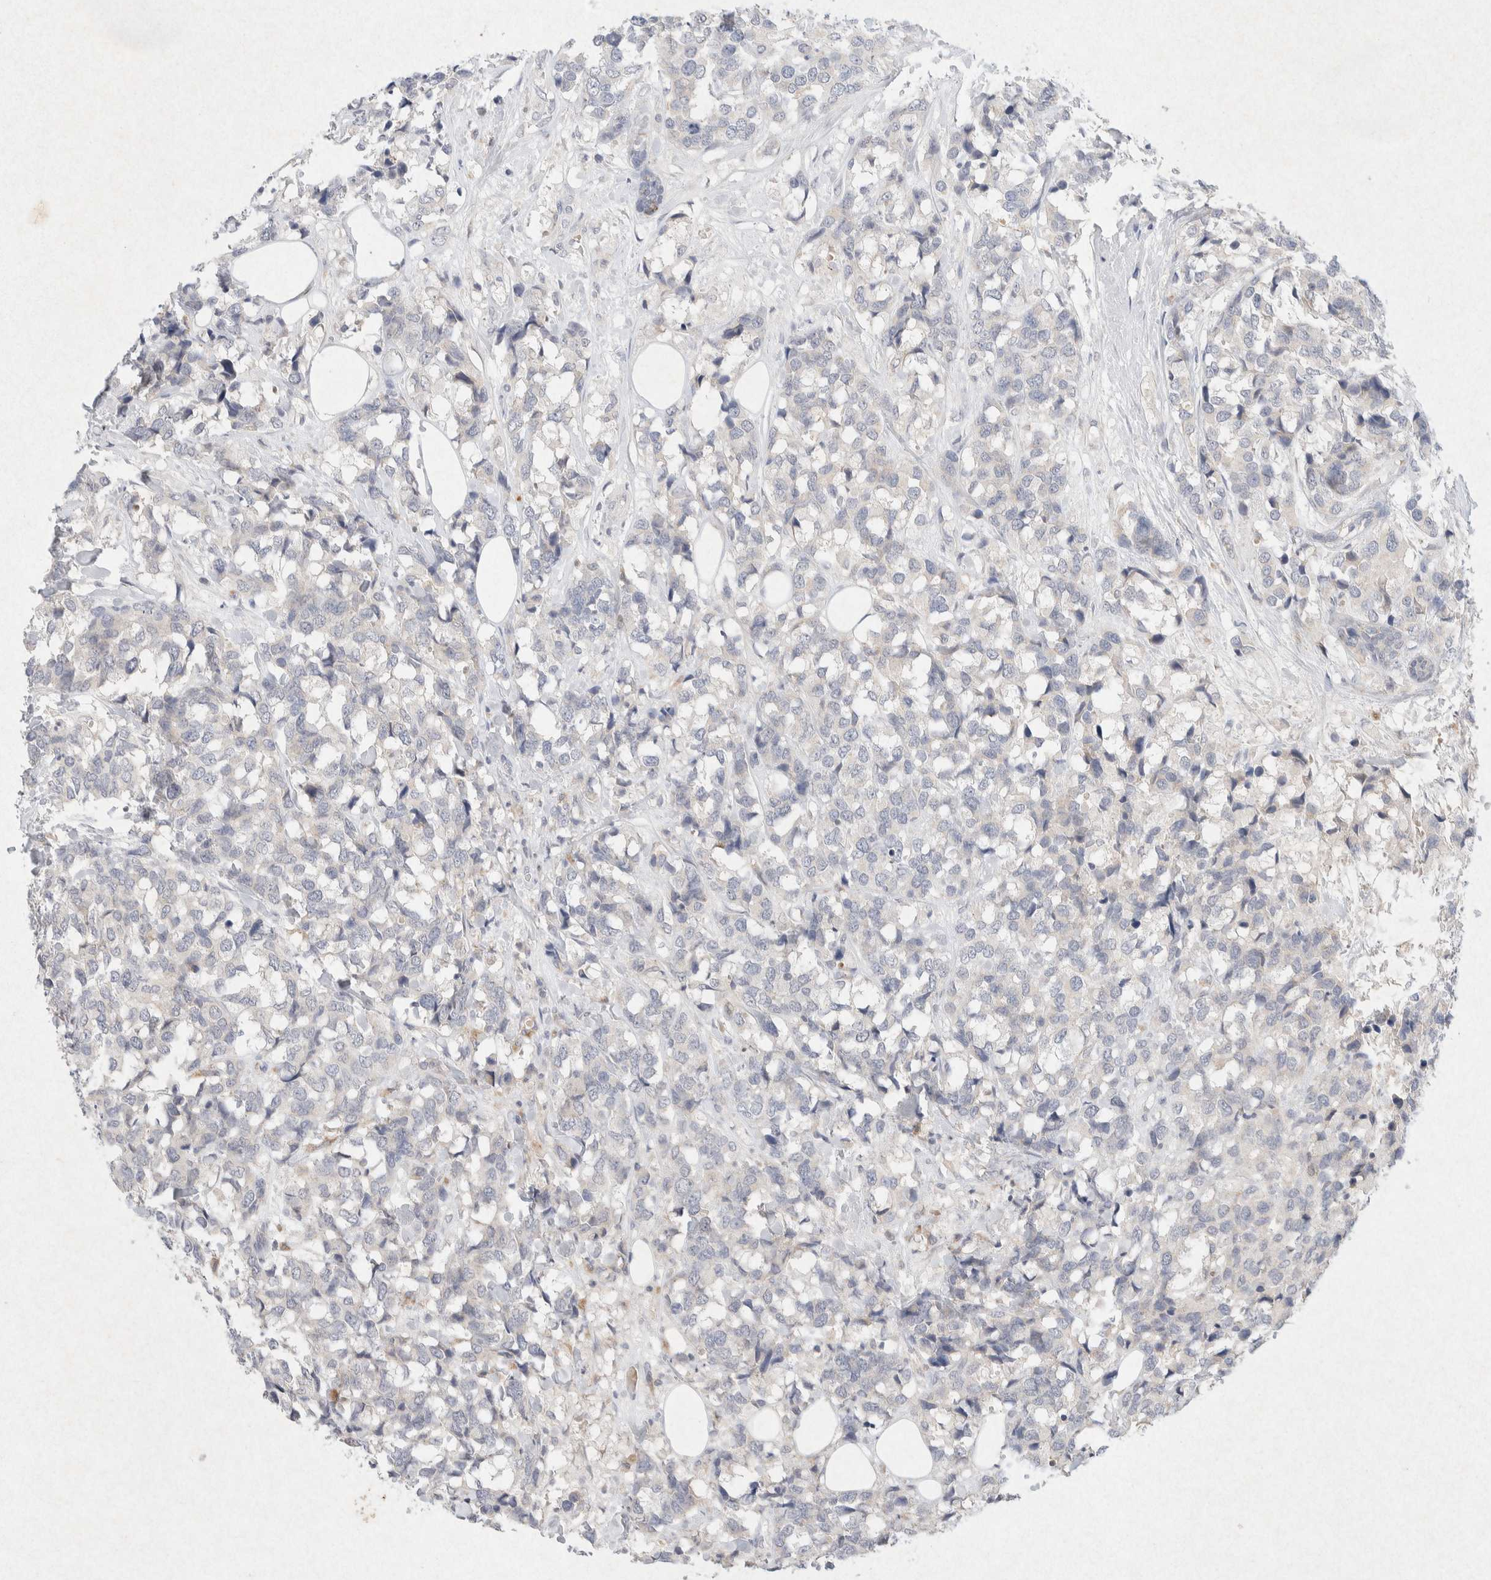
{"staining": {"intensity": "negative", "quantity": "none", "location": "none"}, "tissue": "breast cancer", "cell_type": "Tumor cells", "image_type": "cancer", "snomed": [{"axis": "morphology", "description": "Lobular carcinoma"}, {"axis": "topography", "description": "Breast"}], "caption": "Protein analysis of breast lobular carcinoma exhibits no significant expression in tumor cells. (DAB (3,3'-diaminobenzidine) immunohistochemistry with hematoxylin counter stain).", "gene": "GNAI1", "patient": {"sex": "female", "age": 59}}